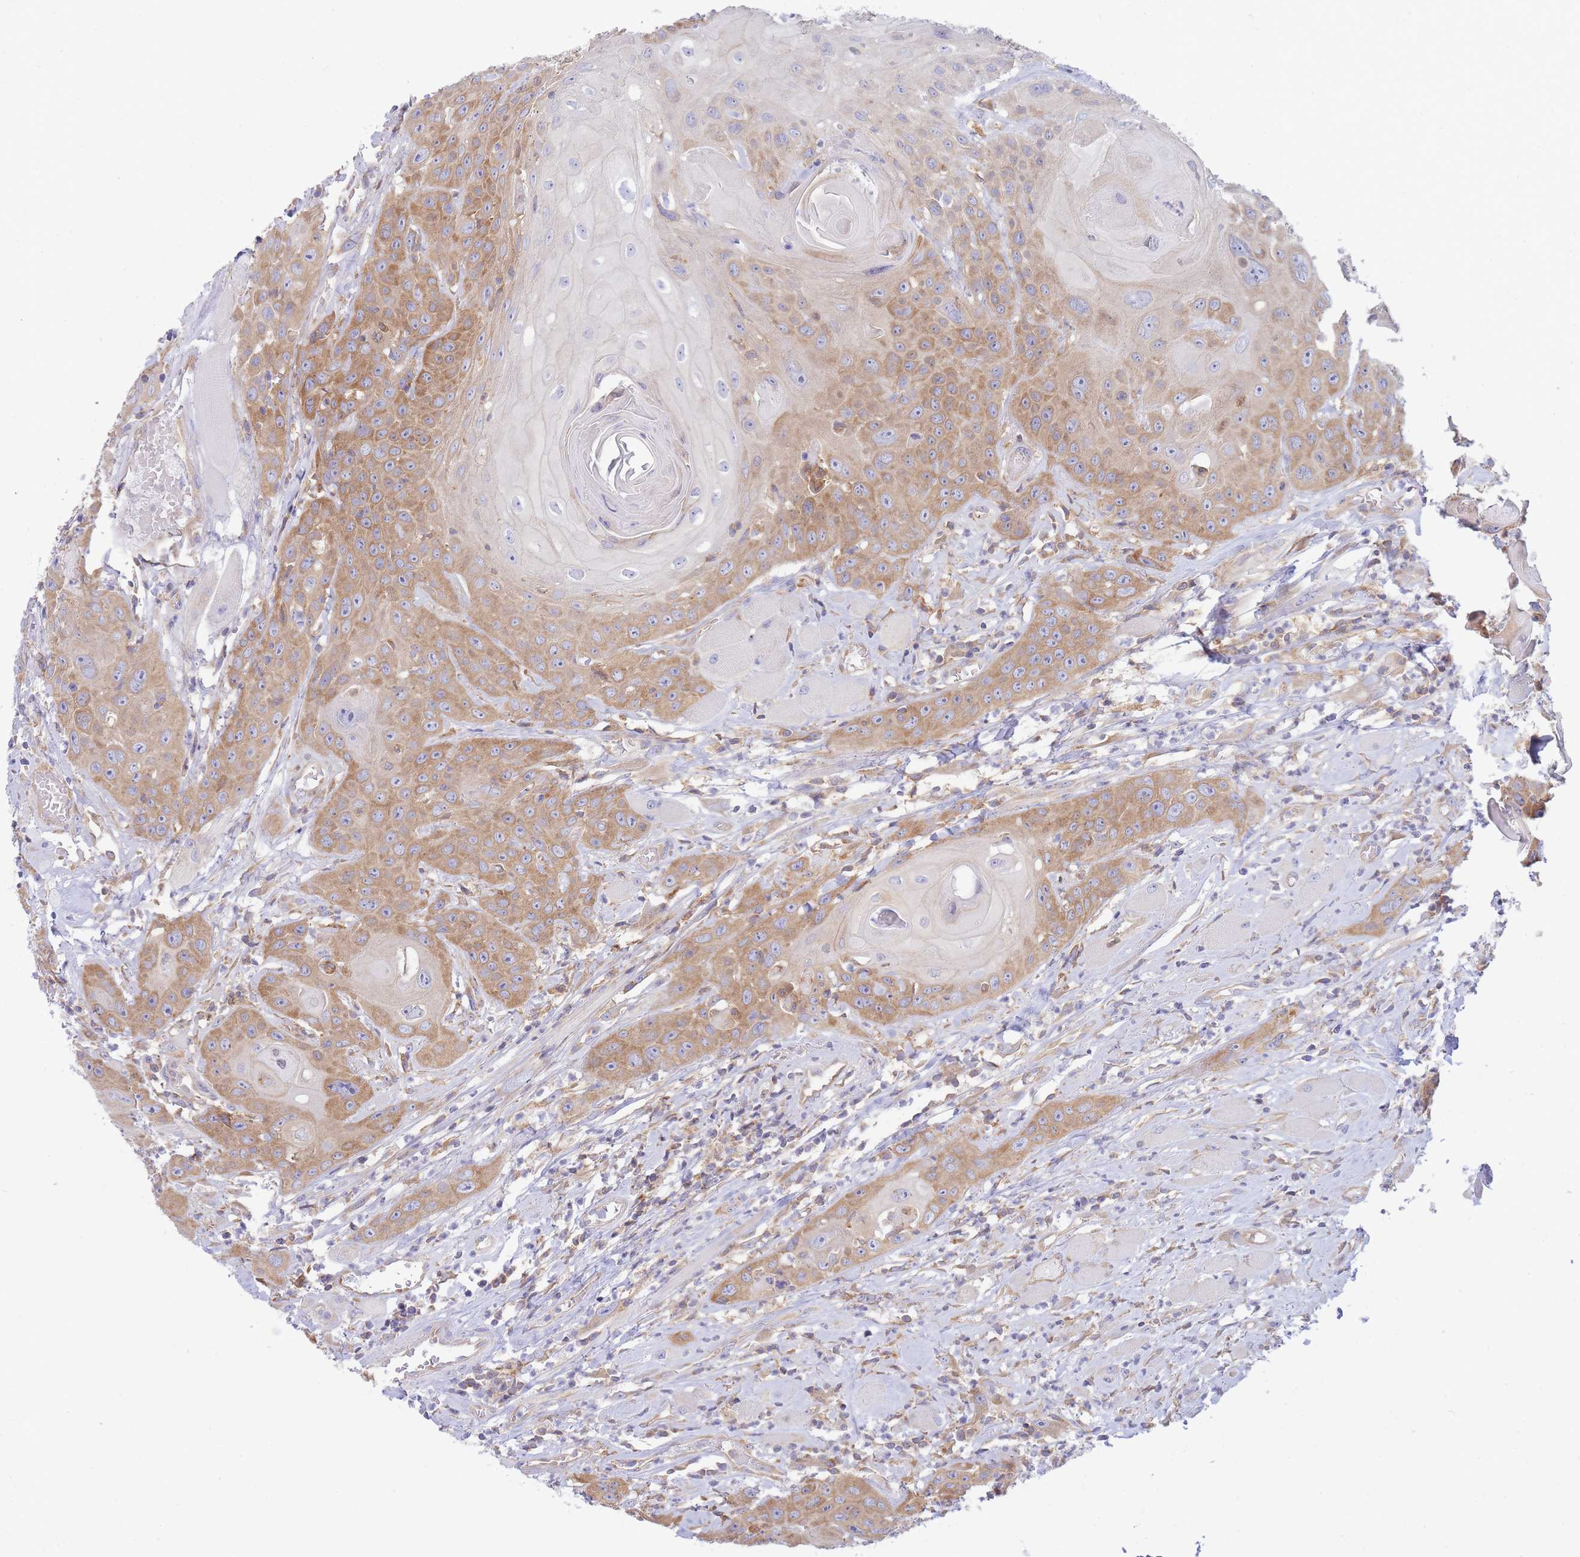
{"staining": {"intensity": "moderate", "quantity": "25%-75%", "location": "cytoplasmic/membranous"}, "tissue": "head and neck cancer", "cell_type": "Tumor cells", "image_type": "cancer", "snomed": [{"axis": "morphology", "description": "Squamous cell carcinoma, NOS"}, {"axis": "topography", "description": "Head-Neck"}], "caption": "Immunohistochemistry (IHC) staining of head and neck cancer (squamous cell carcinoma), which exhibits medium levels of moderate cytoplasmic/membranous positivity in about 25%-75% of tumor cells indicating moderate cytoplasmic/membranous protein positivity. The staining was performed using DAB (3,3'-diaminobenzidine) (brown) for protein detection and nuclei were counterstained in hematoxylin (blue).", "gene": "SH2B2", "patient": {"sex": "female", "age": 59}}